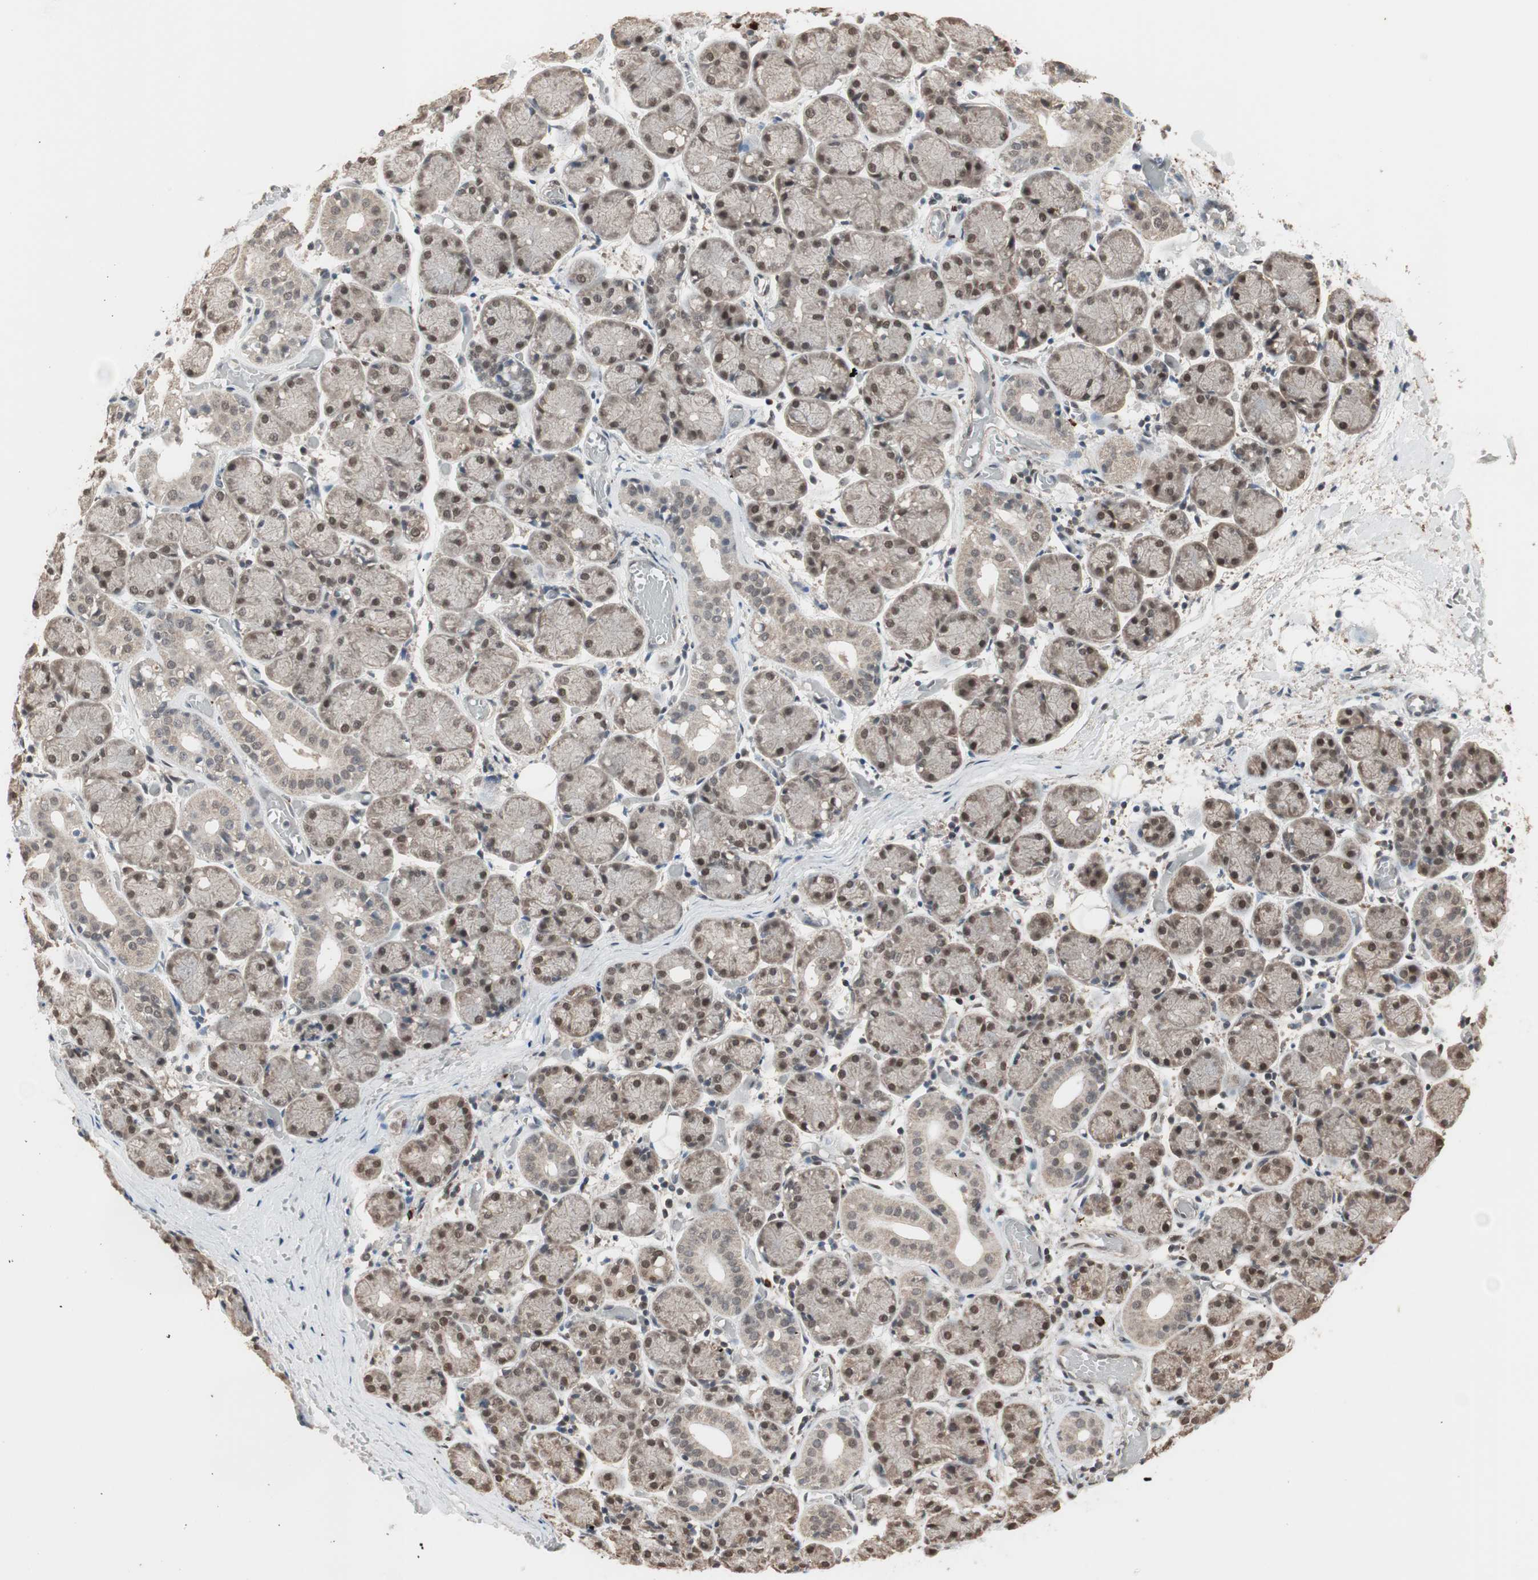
{"staining": {"intensity": "strong", "quantity": ">75%", "location": "nuclear"}, "tissue": "salivary gland", "cell_type": "Glandular cells", "image_type": "normal", "snomed": [{"axis": "morphology", "description": "Normal tissue, NOS"}, {"axis": "topography", "description": "Salivary gland"}], "caption": "A histopathology image of human salivary gland stained for a protein shows strong nuclear brown staining in glandular cells. Nuclei are stained in blue.", "gene": "ZHX2", "patient": {"sex": "female", "age": 24}}